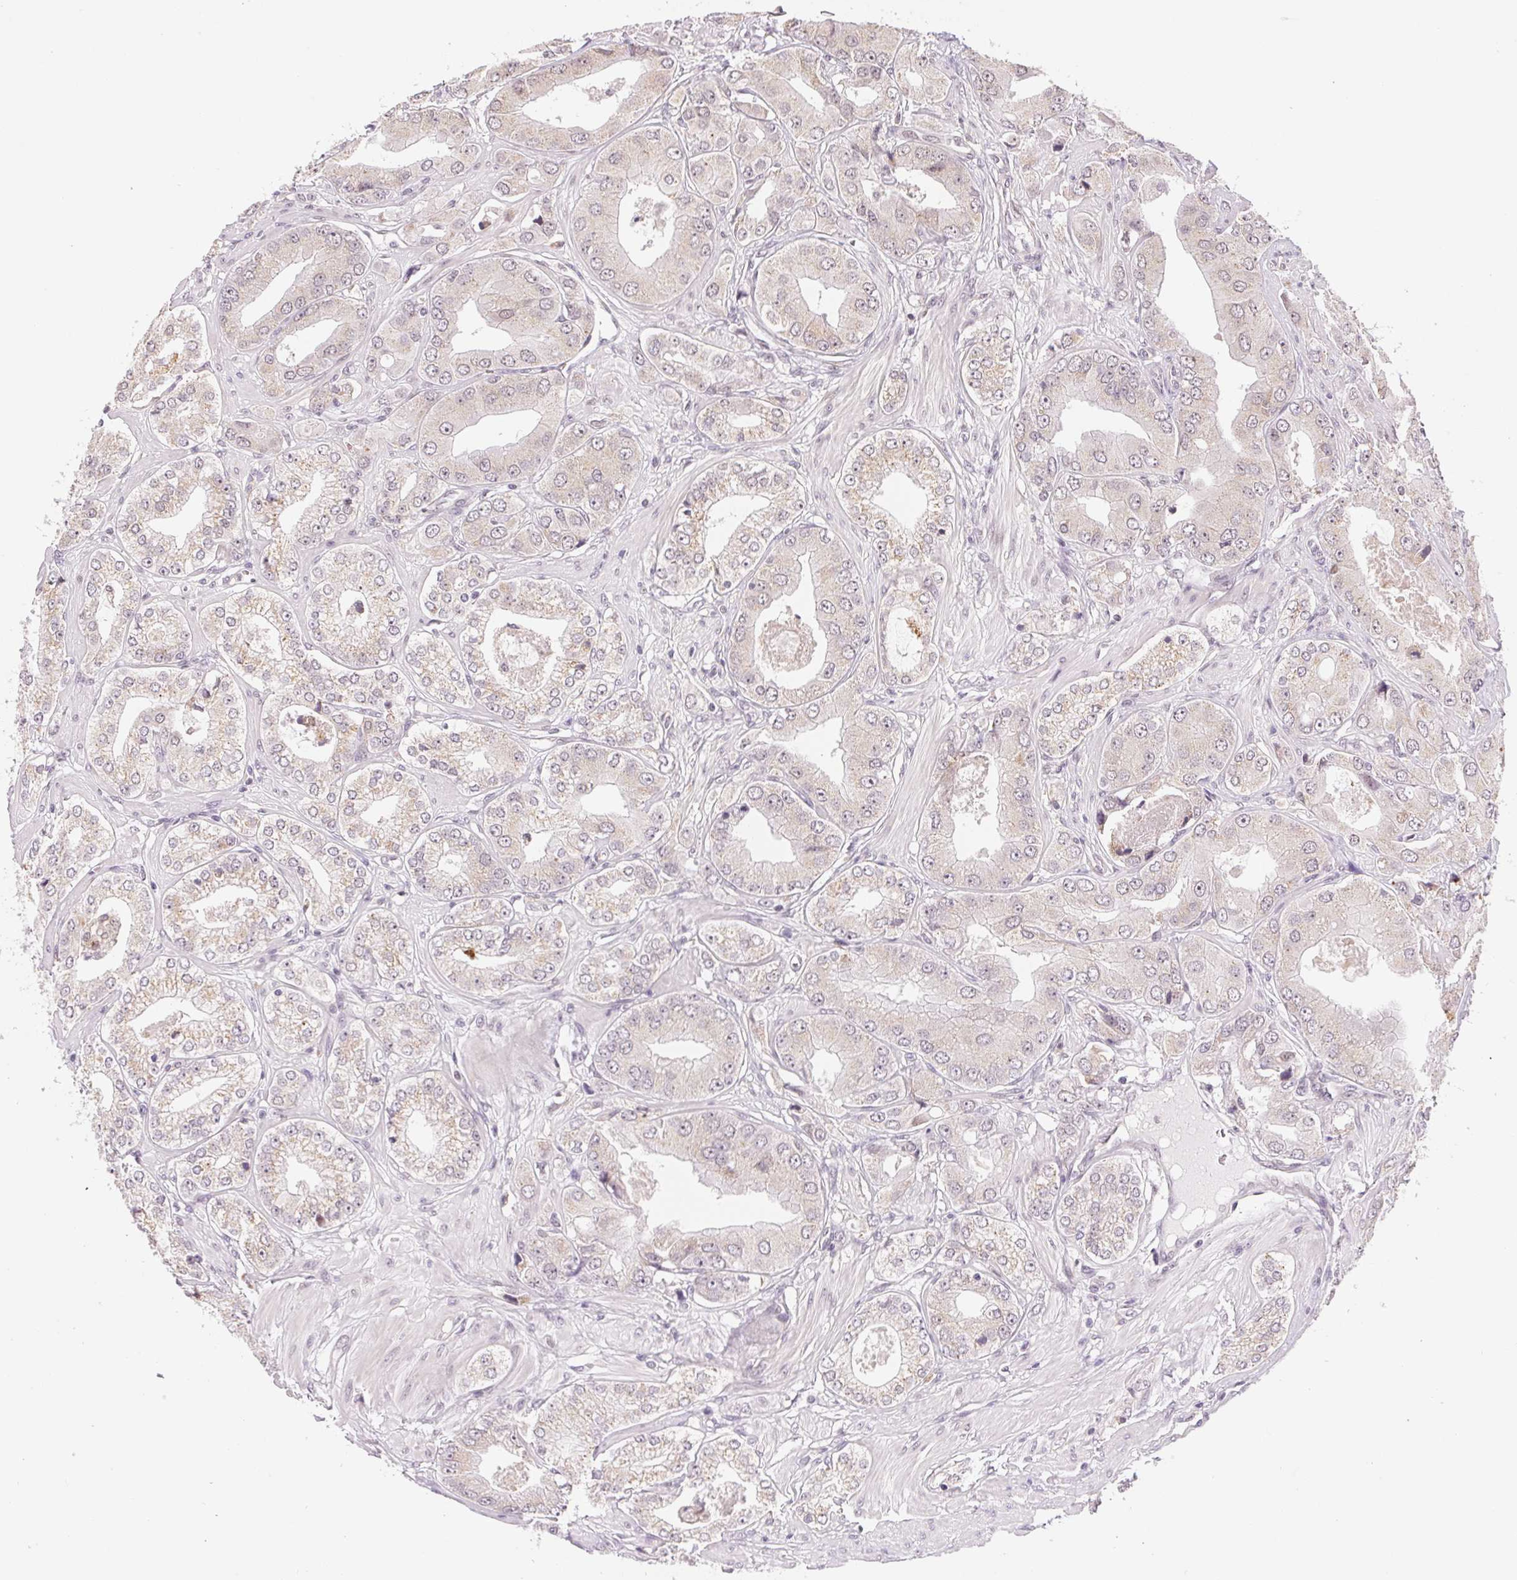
{"staining": {"intensity": "negative", "quantity": "none", "location": "none"}, "tissue": "prostate cancer", "cell_type": "Tumor cells", "image_type": "cancer", "snomed": [{"axis": "morphology", "description": "Adenocarcinoma, Low grade"}, {"axis": "topography", "description": "Prostate"}], "caption": "Immunohistochemistry (IHC) photomicrograph of prostate cancer (adenocarcinoma (low-grade)) stained for a protein (brown), which shows no positivity in tumor cells. (Brightfield microscopy of DAB immunohistochemistry (IHC) at high magnification).", "gene": "GRHL3", "patient": {"sex": "male", "age": 60}}